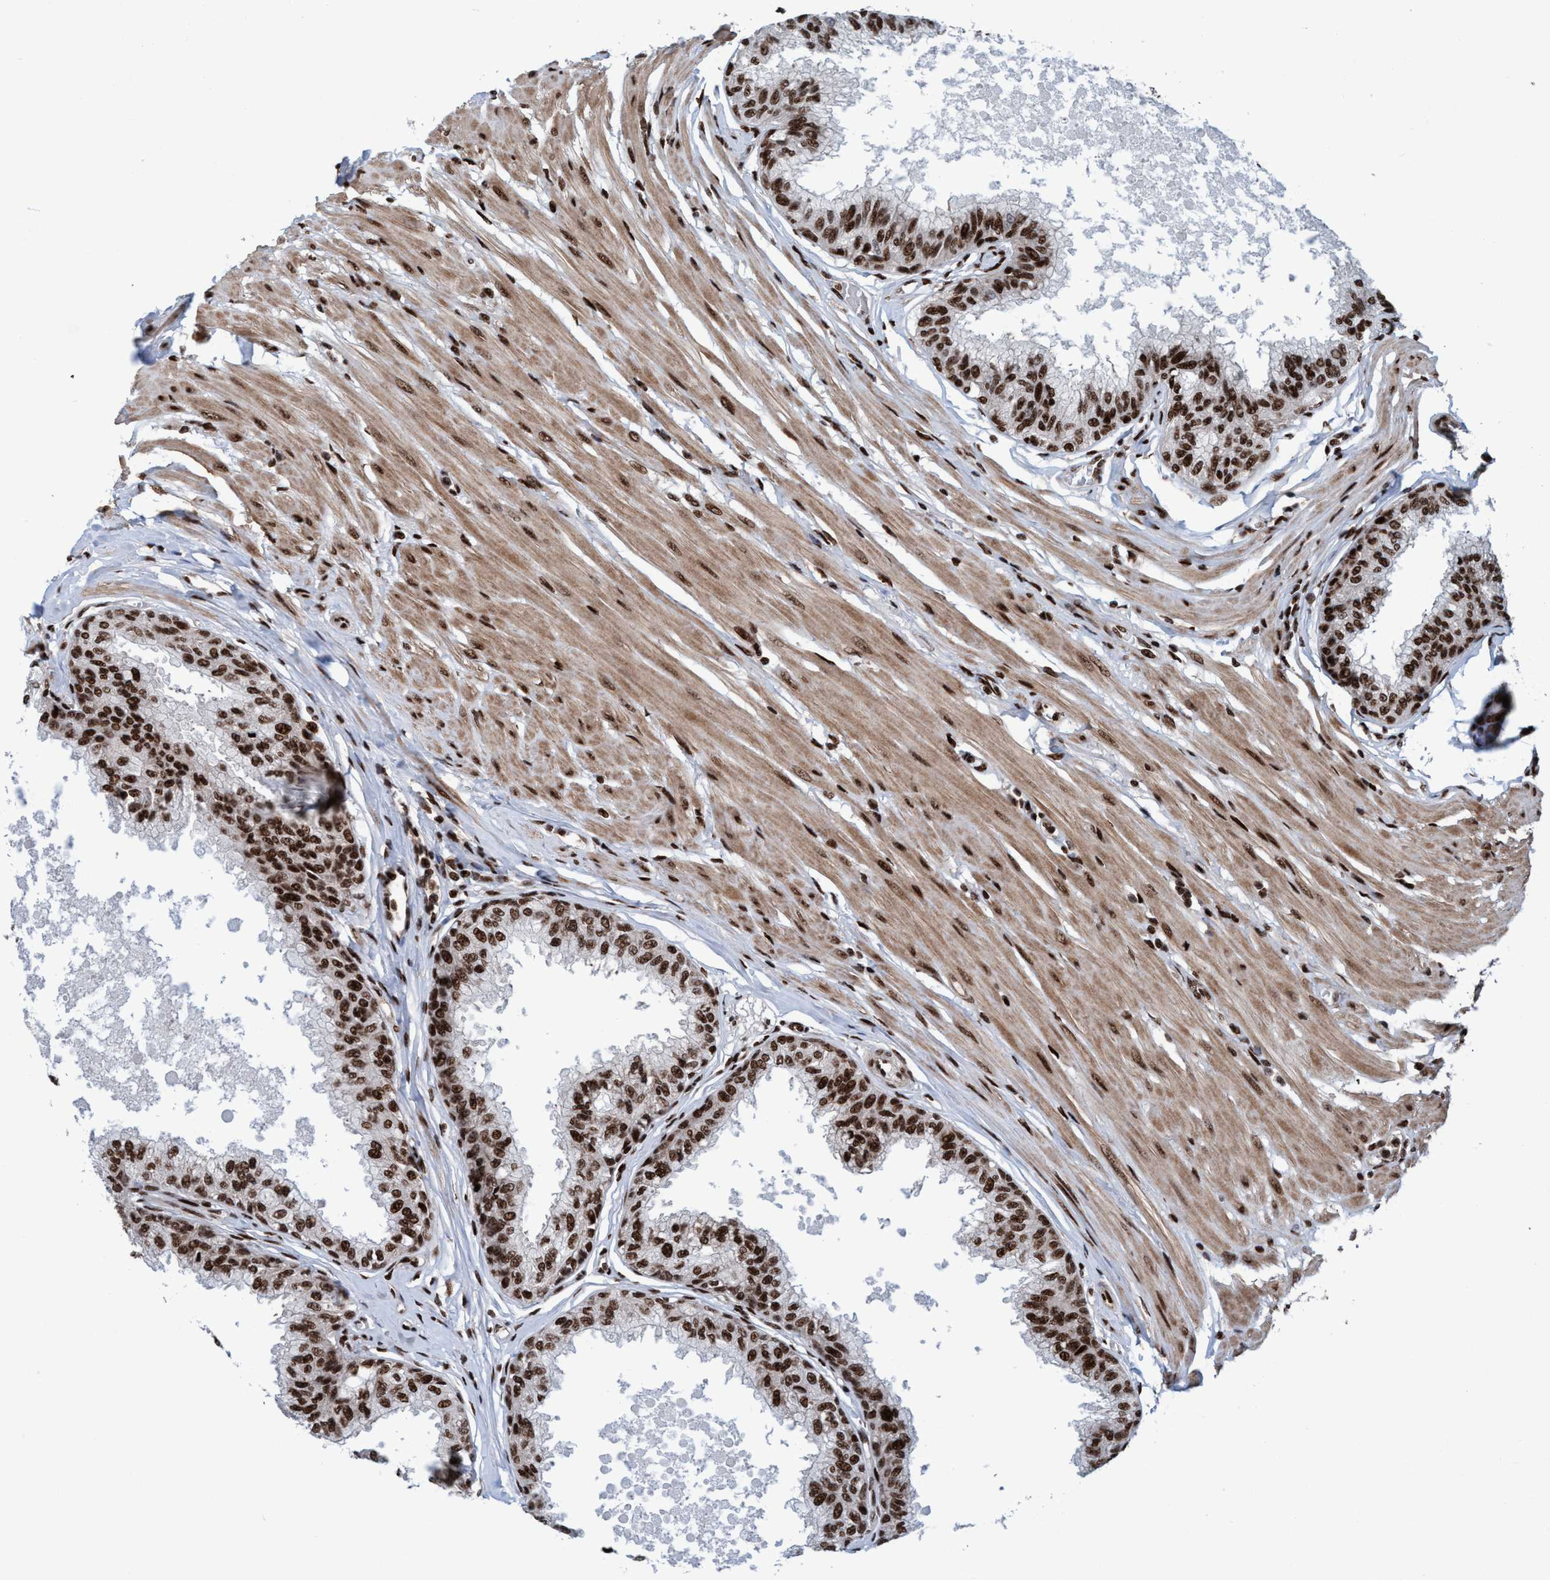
{"staining": {"intensity": "strong", "quantity": ">75%", "location": "nuclear"}, "tissue": "prostate", "cell_type": "Glandular cells", "image_type": "normal", "snomed": [{"axis": "morphology", "description": "Normal tissue, NOS"}, {"axis": "topography", "description": "Prostate"}, {"axis": "topography", "description": "Seminal veicle"}], "caption": "A high-resolution photomicrograph shows immunohistochemistry staining of normal prostate, which demonstrates strong nuclear staining in about >75% of glandular cells. (DAB IHC with brightfield microscopy, high magnification).", "gene": "TOPBP1", "patient": {"sex": "male", "age": 60}}